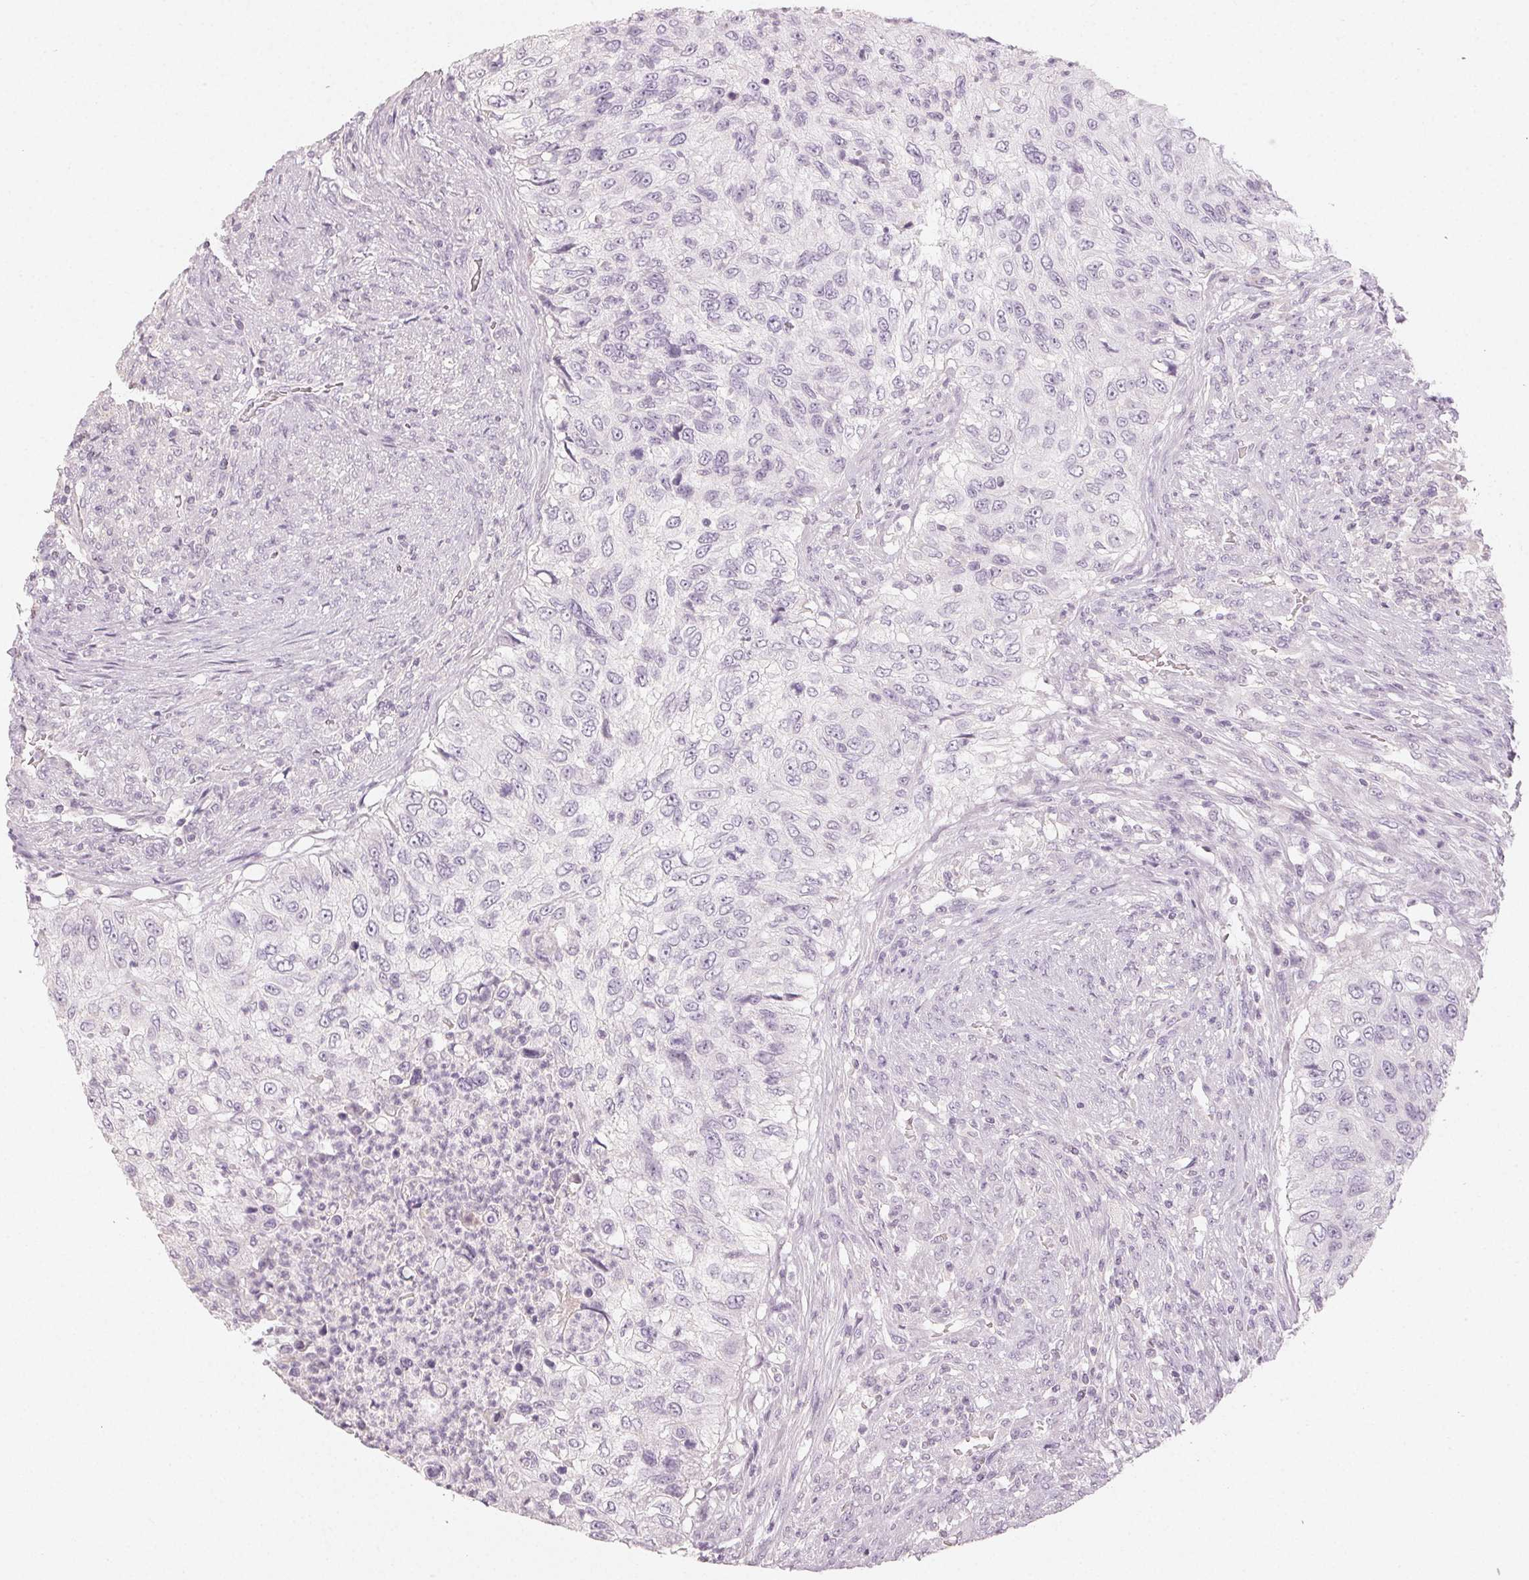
{"staining": {"intensity": "negative", "quantity": "none", "location": "none"}, "tissue": "urothelial cancer", "cell_type": "Tumor cells", "image_type": "cancer", "snomed": [{"axis": "morphology", "description": "Urothelial carcinoma, High grade"}, {"axis": "topography", "description": "Urinary bladder"}], "caption": "The histopathology image shows no significant expression in tumor cells of urothelial cancer.", "gene": "LVRN", "patient": {"sex": "female", "age": 60}}